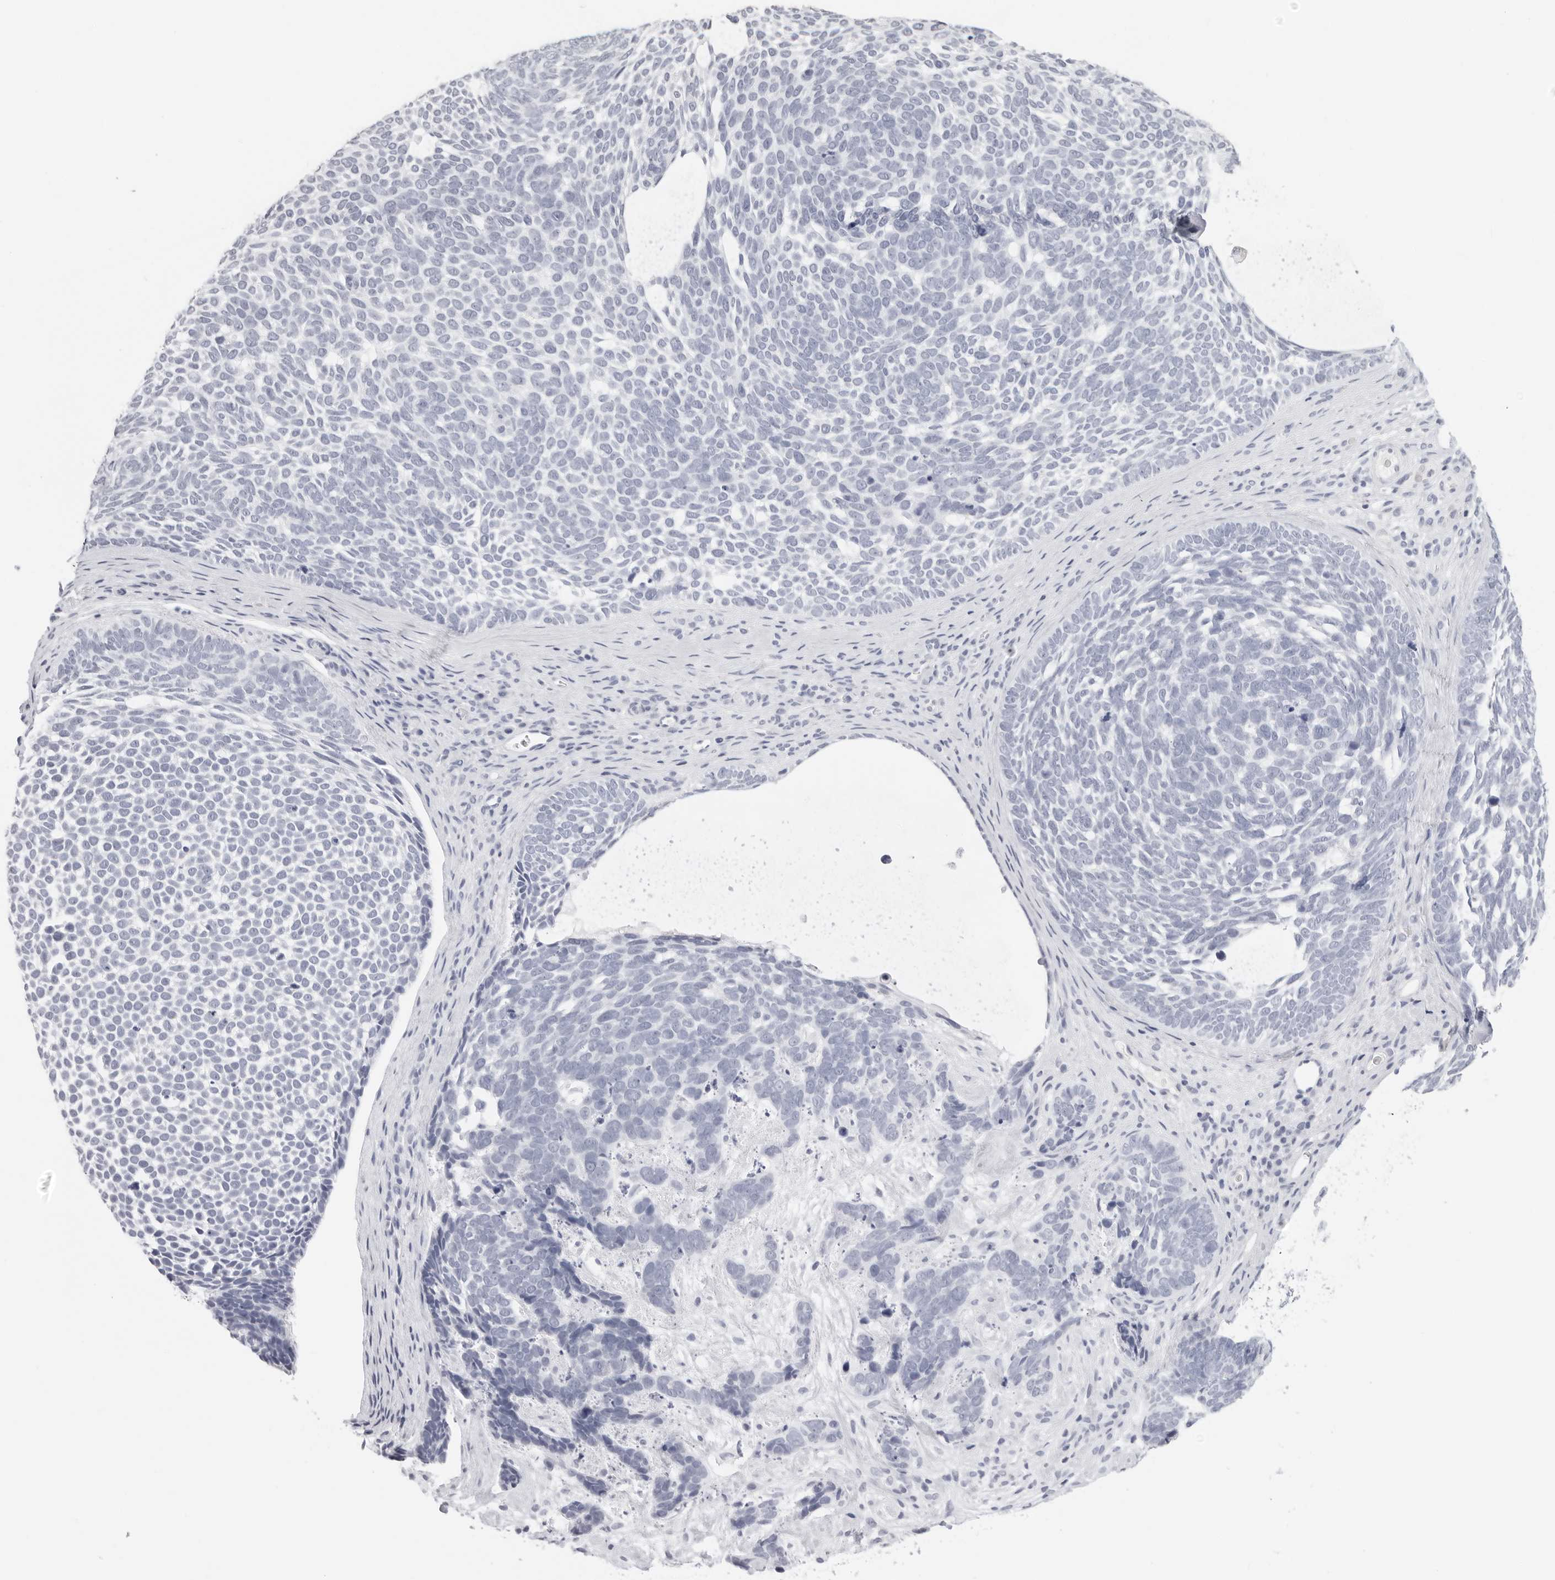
{"staining": {"intensity": "negative", "quantity": "none", "location": "none"}, "tissue": "skin cancer", "cell_type": "Tumor cells", "image_type": "cancer", "snomed": [{"axis": "morphology", "description": "Basal cell carcinoma"}, {"axis": "topography", "description": "Skin"}], "caption": "This is an immunohistochemistry image of skin basal cell carcinoma. There is no staining in tumor cells.", "gene": "AGMAT", "patient": {"sex": "female", "age": 85}}